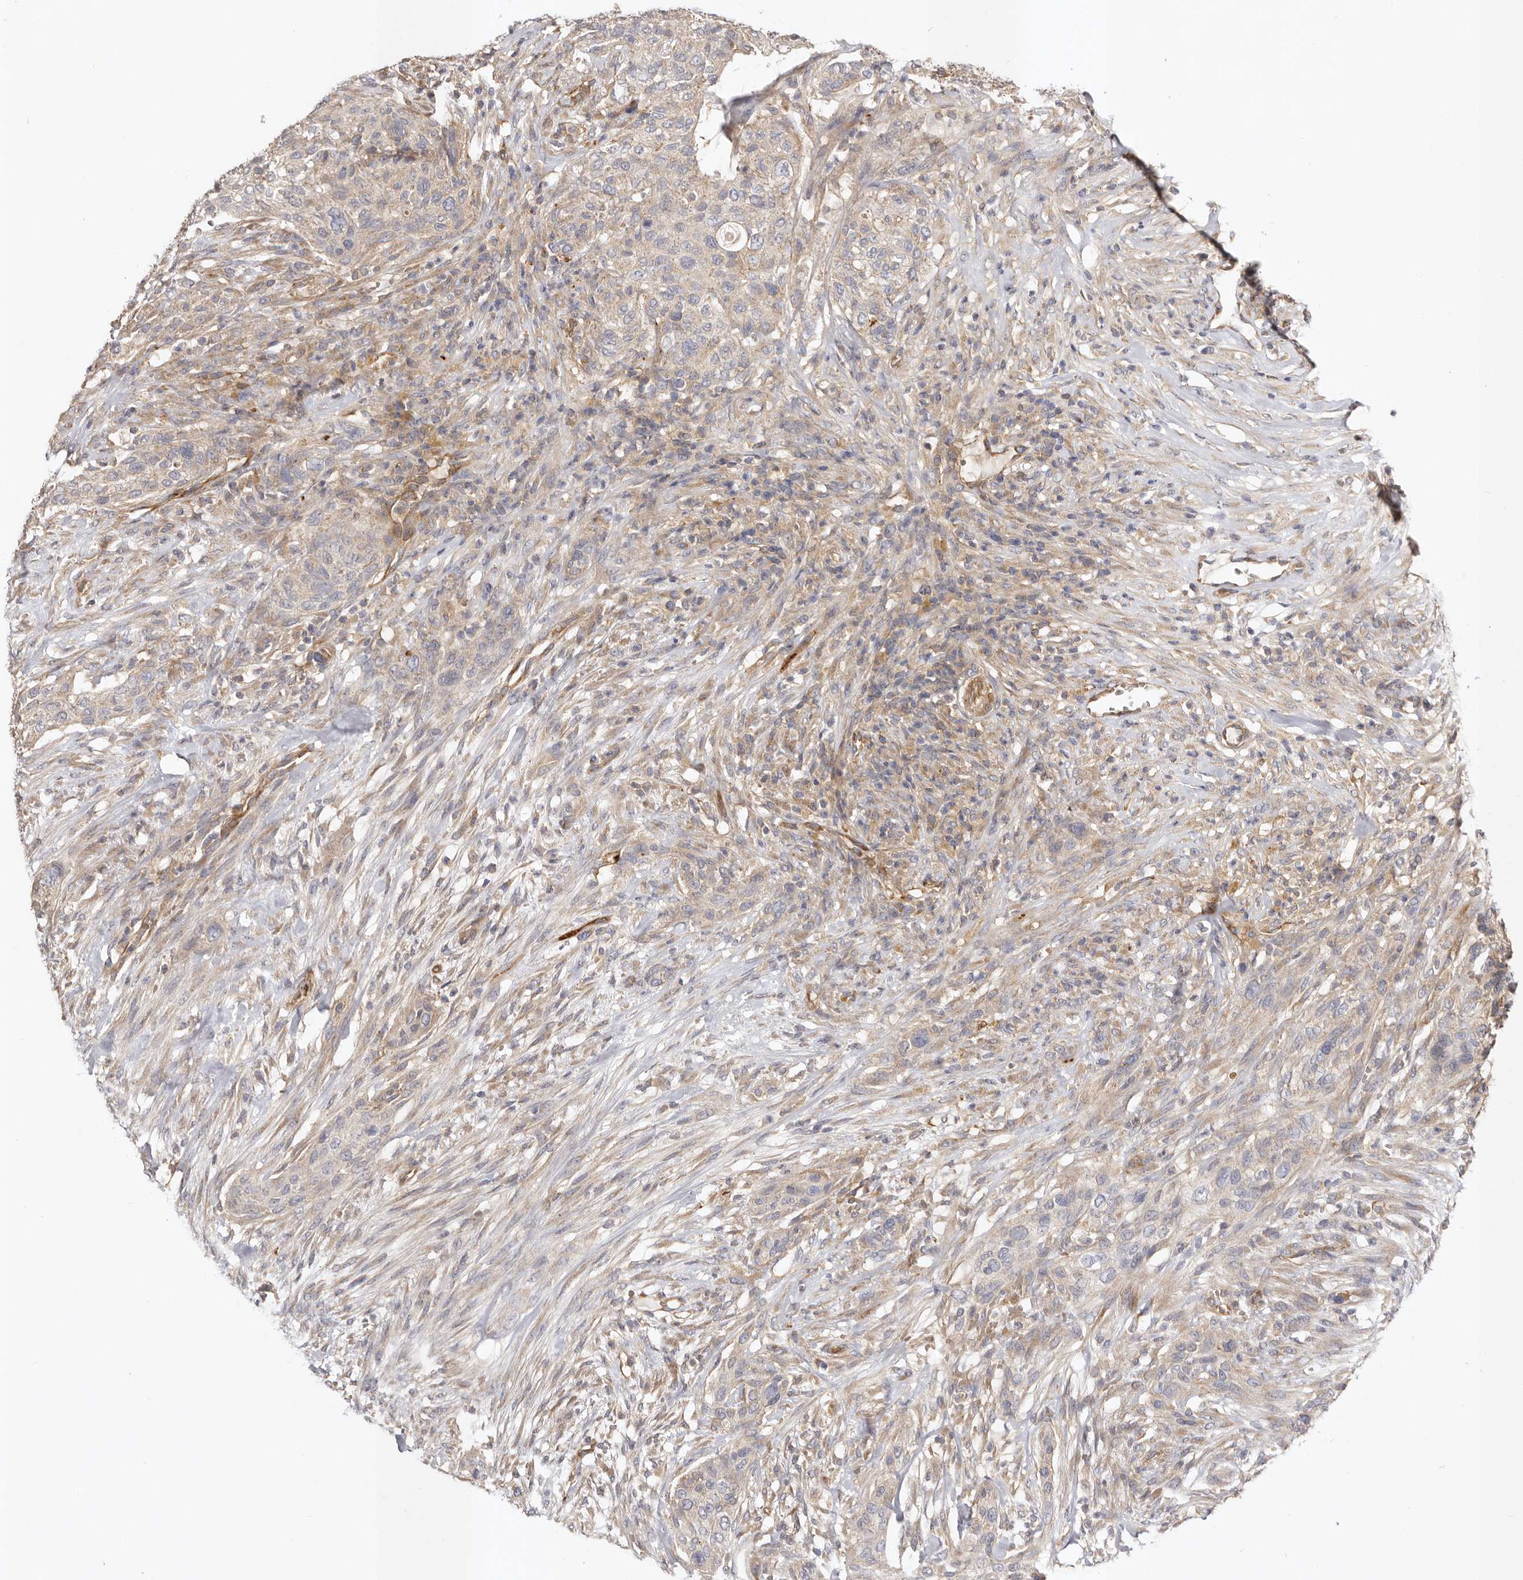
{"staining": {"intensity": "weak", "quantity": "25%-75%", "location": "cytoplasmic/membranous"}, "tissue": "urothelial cancer", "cell_type": "Tumor cells", "image_type": "cancer", "snomed": [{"axis": "morphology", "description": "Urothelial carcinoma, High grade"}, {"axis": "topography", "description": "Urinary bladder"}], "caption": "High-grade urothelial carcinoma stained for a protein shows weak cytoplasmic/membranous positivity in tumor cells.", "gene": "ADAMTS9", "patient": {"sex": "male", "age": 35}}